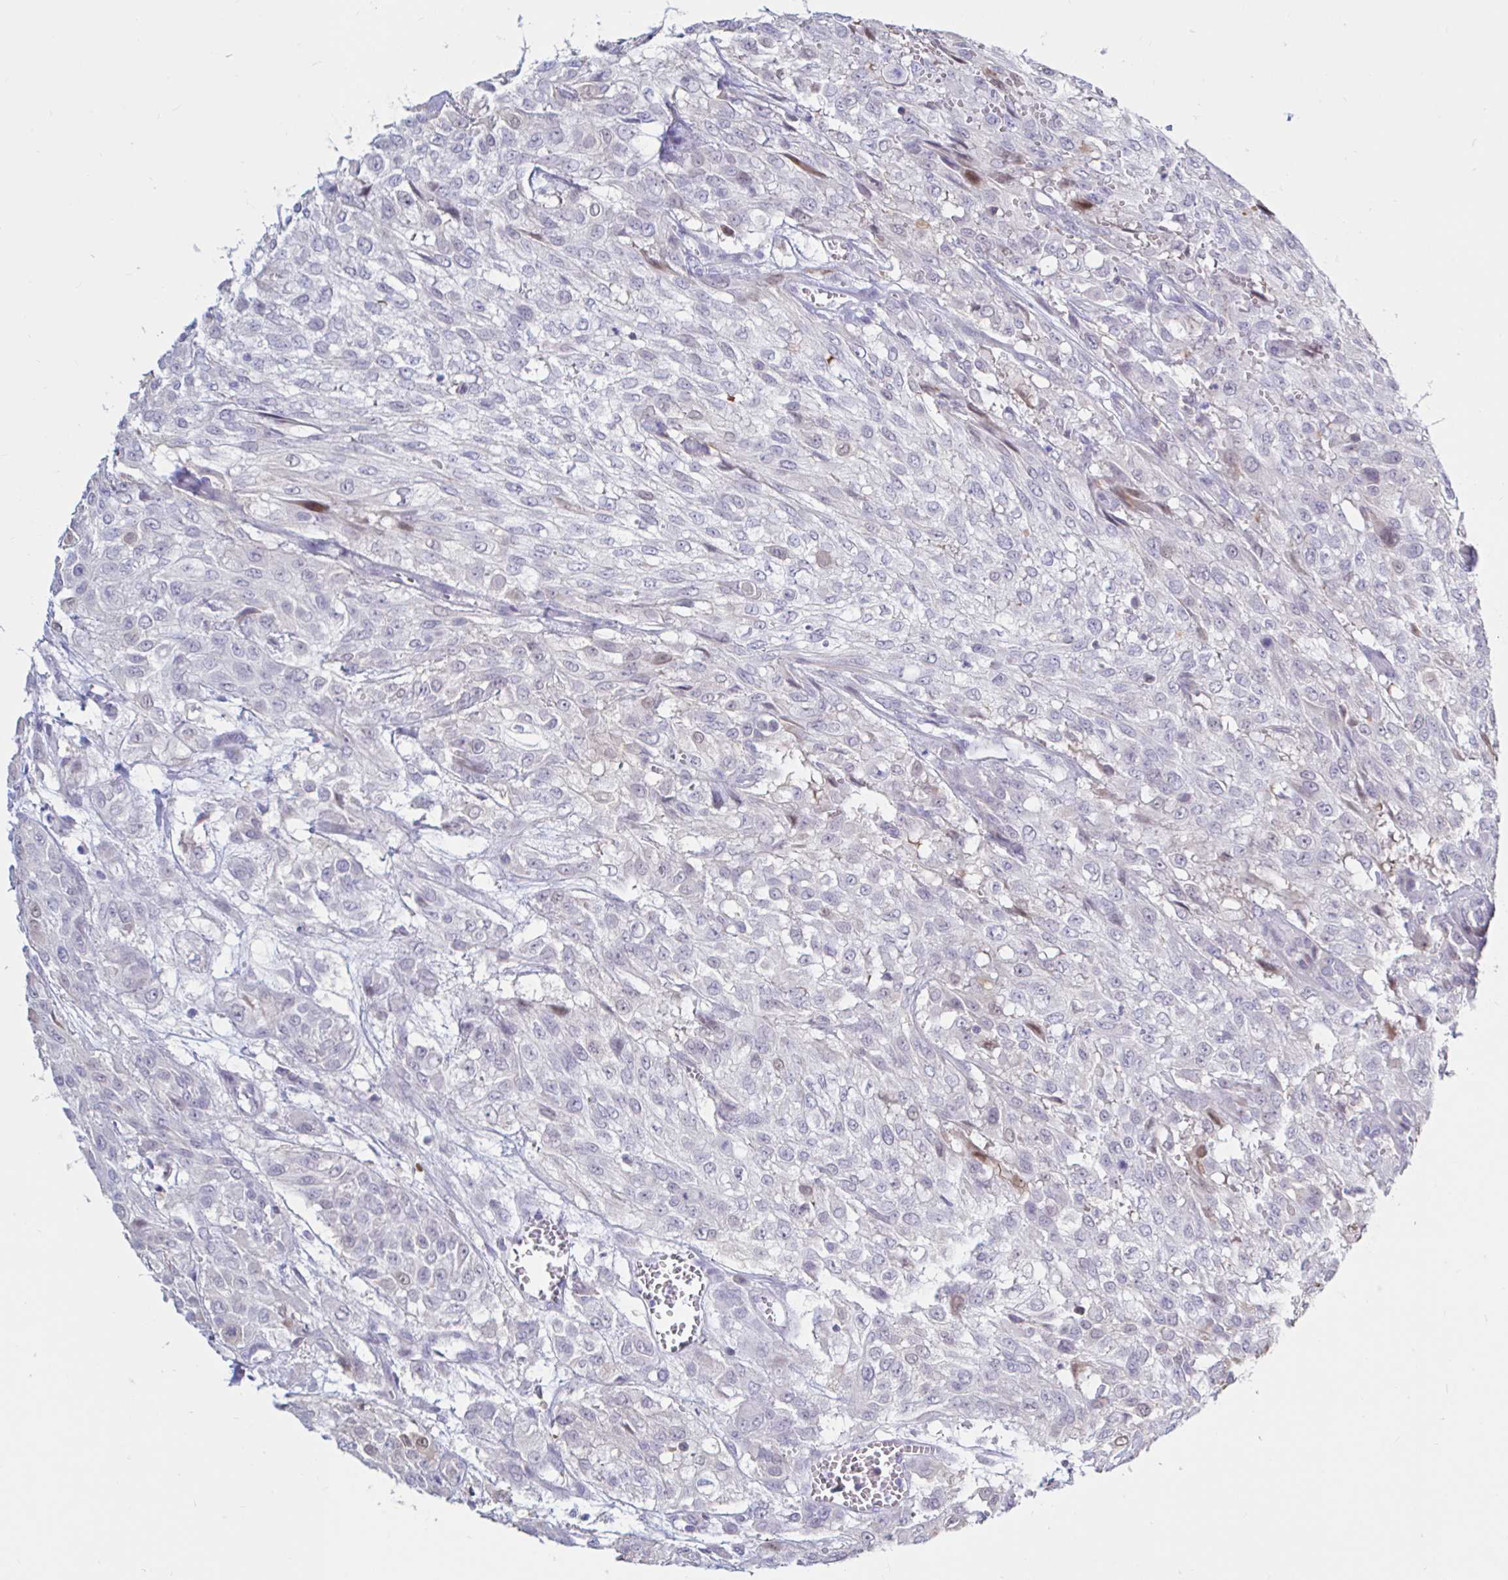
{"staining": {"intensity": "negative", "quantity": "none", "location": "none"}, "tissue": "urothelial cancer", "cell_type": "Tumor cells", "image_type": "cancer", "snomed": [{"axis": "morphology", "description": "Urothelial carcinoma, High grade"}, {"axis": "topography", "description": "Urinary bladder"}], "caption": "Protein analysis of high-grade urothelial carcinoma displays no significant expression in tumor cells.", "gene": "NBPF3", "patient": {"sex": "male", "age": 57}}